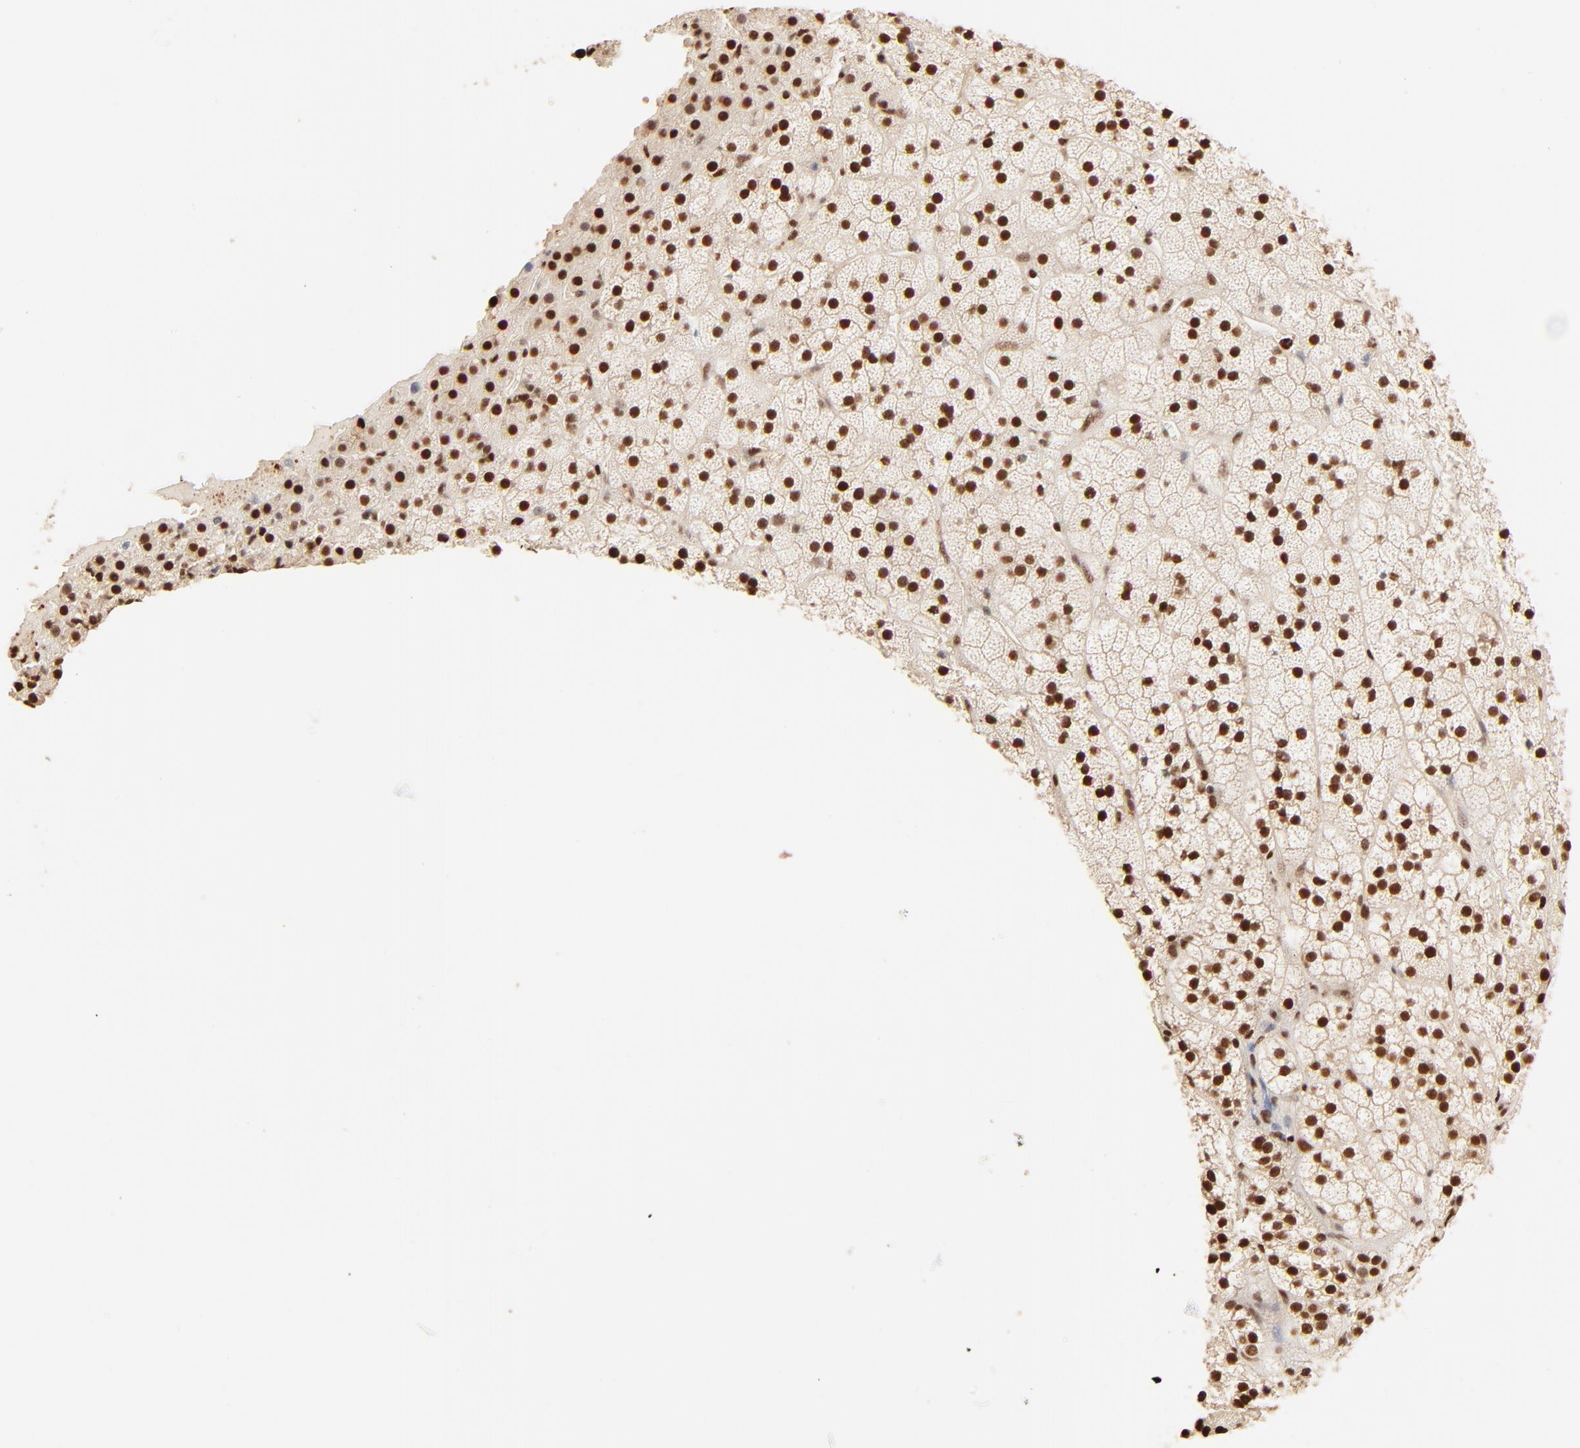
{"staining": {"intensity": "moderate", "quantity": "25%-75%", "location": "nuclear"}, "tissue": "adrenal gland", "cell_type": "Glandular cells", "image_type": "normal", "snomed": [{"axis": "morphology", "description": "Normal tissue, NOS"}, {"axis": "topography", "description": "Adrenal gland"}], "caption": "Immunohistochemistry of normal human adrenal gland reveals medium levels of moderate nuclear positivity in about 25%-75% of glandular cells.", "gene": "FAM50A", "patient": {"sex": "male", "age": 35}}